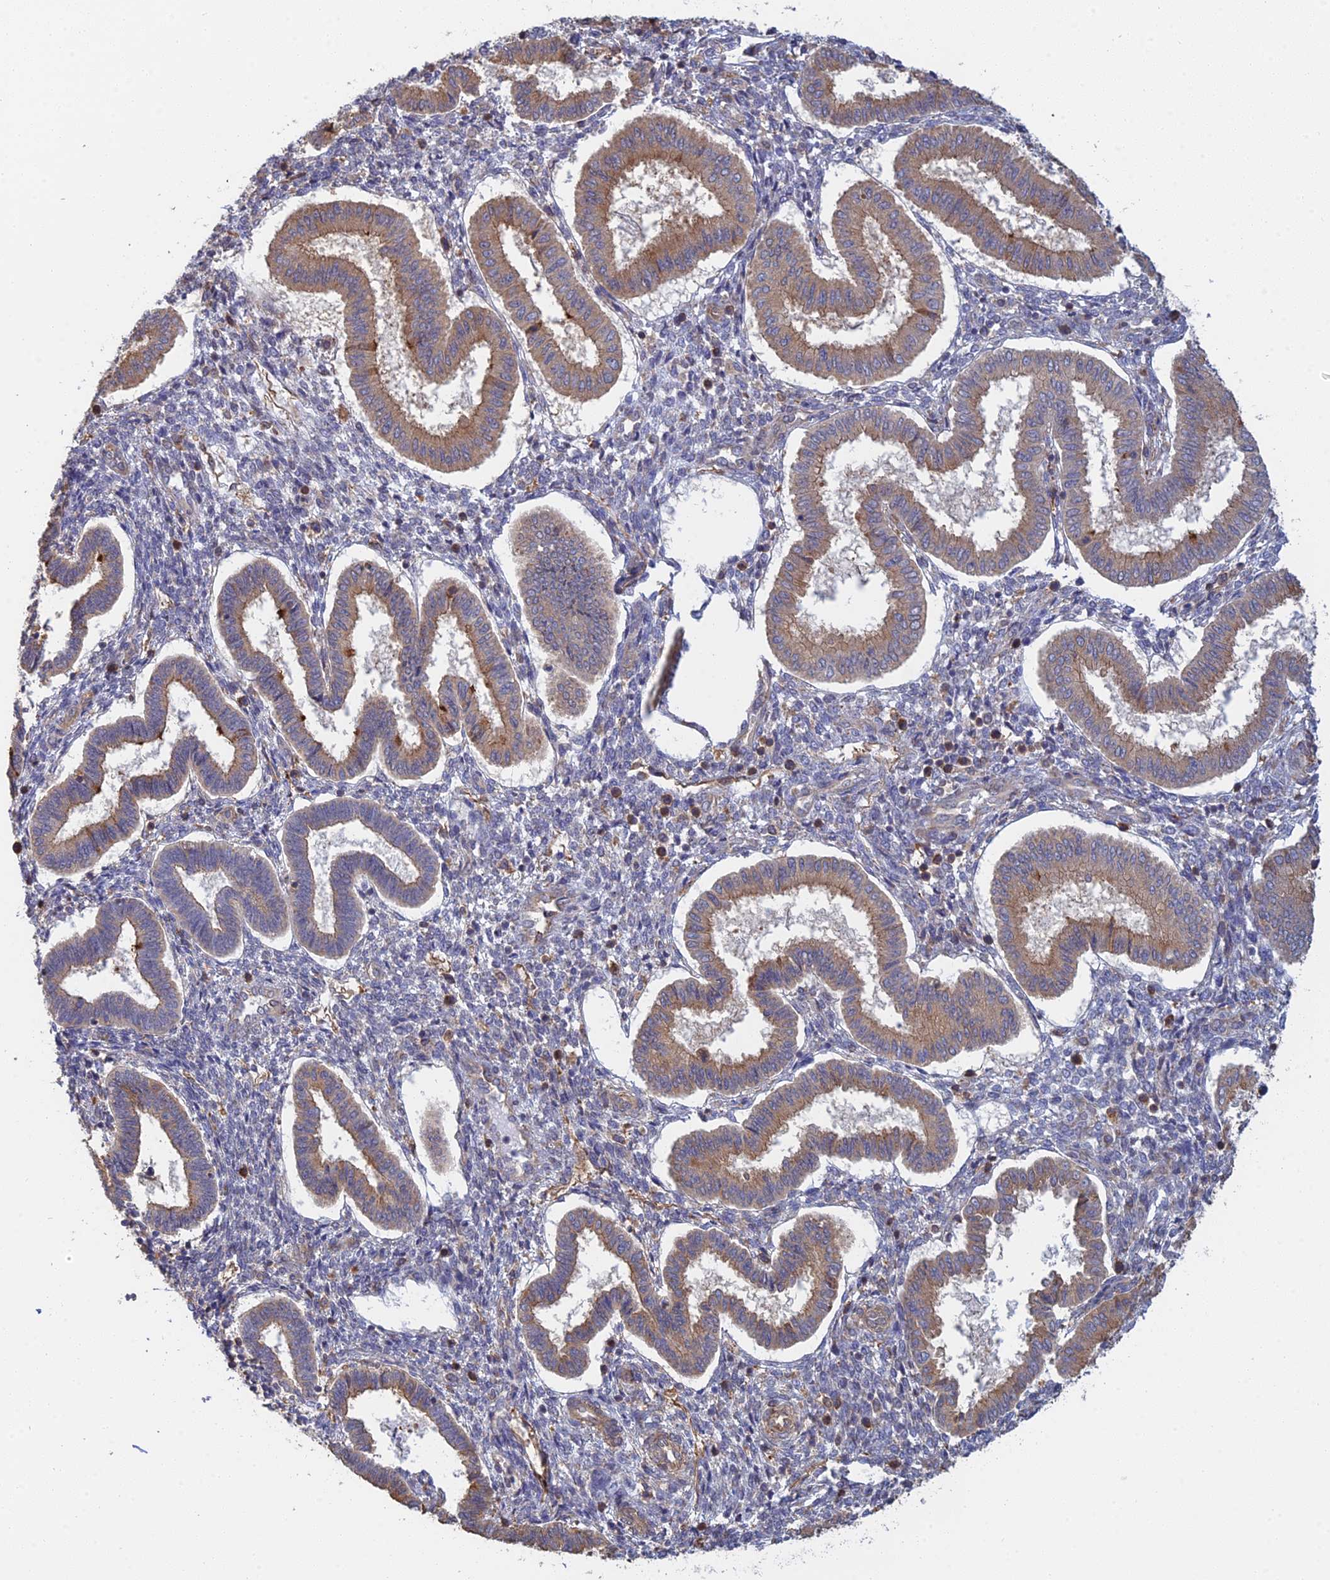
{"staining": {"intensity": "moderate", "quantity": "<25%", "location": "cytoplasmic/membranous"}, "tissue": "endometrium", "cell_type": "Cells in endometrial stroma", "image_type": "normal", "snomed": [{"axis": "morphology", "description": "Normal tissue, NOS"}, {"axis": "topography", "description": "Endometrium"}], "caption": "Moderate cytoplasmic/membranous expression is identified in approximately <25% of cells in endometrial stroma in normal endometrium.", "gene": "WBP11", "patient": {"sex": "female", "age": 24}}